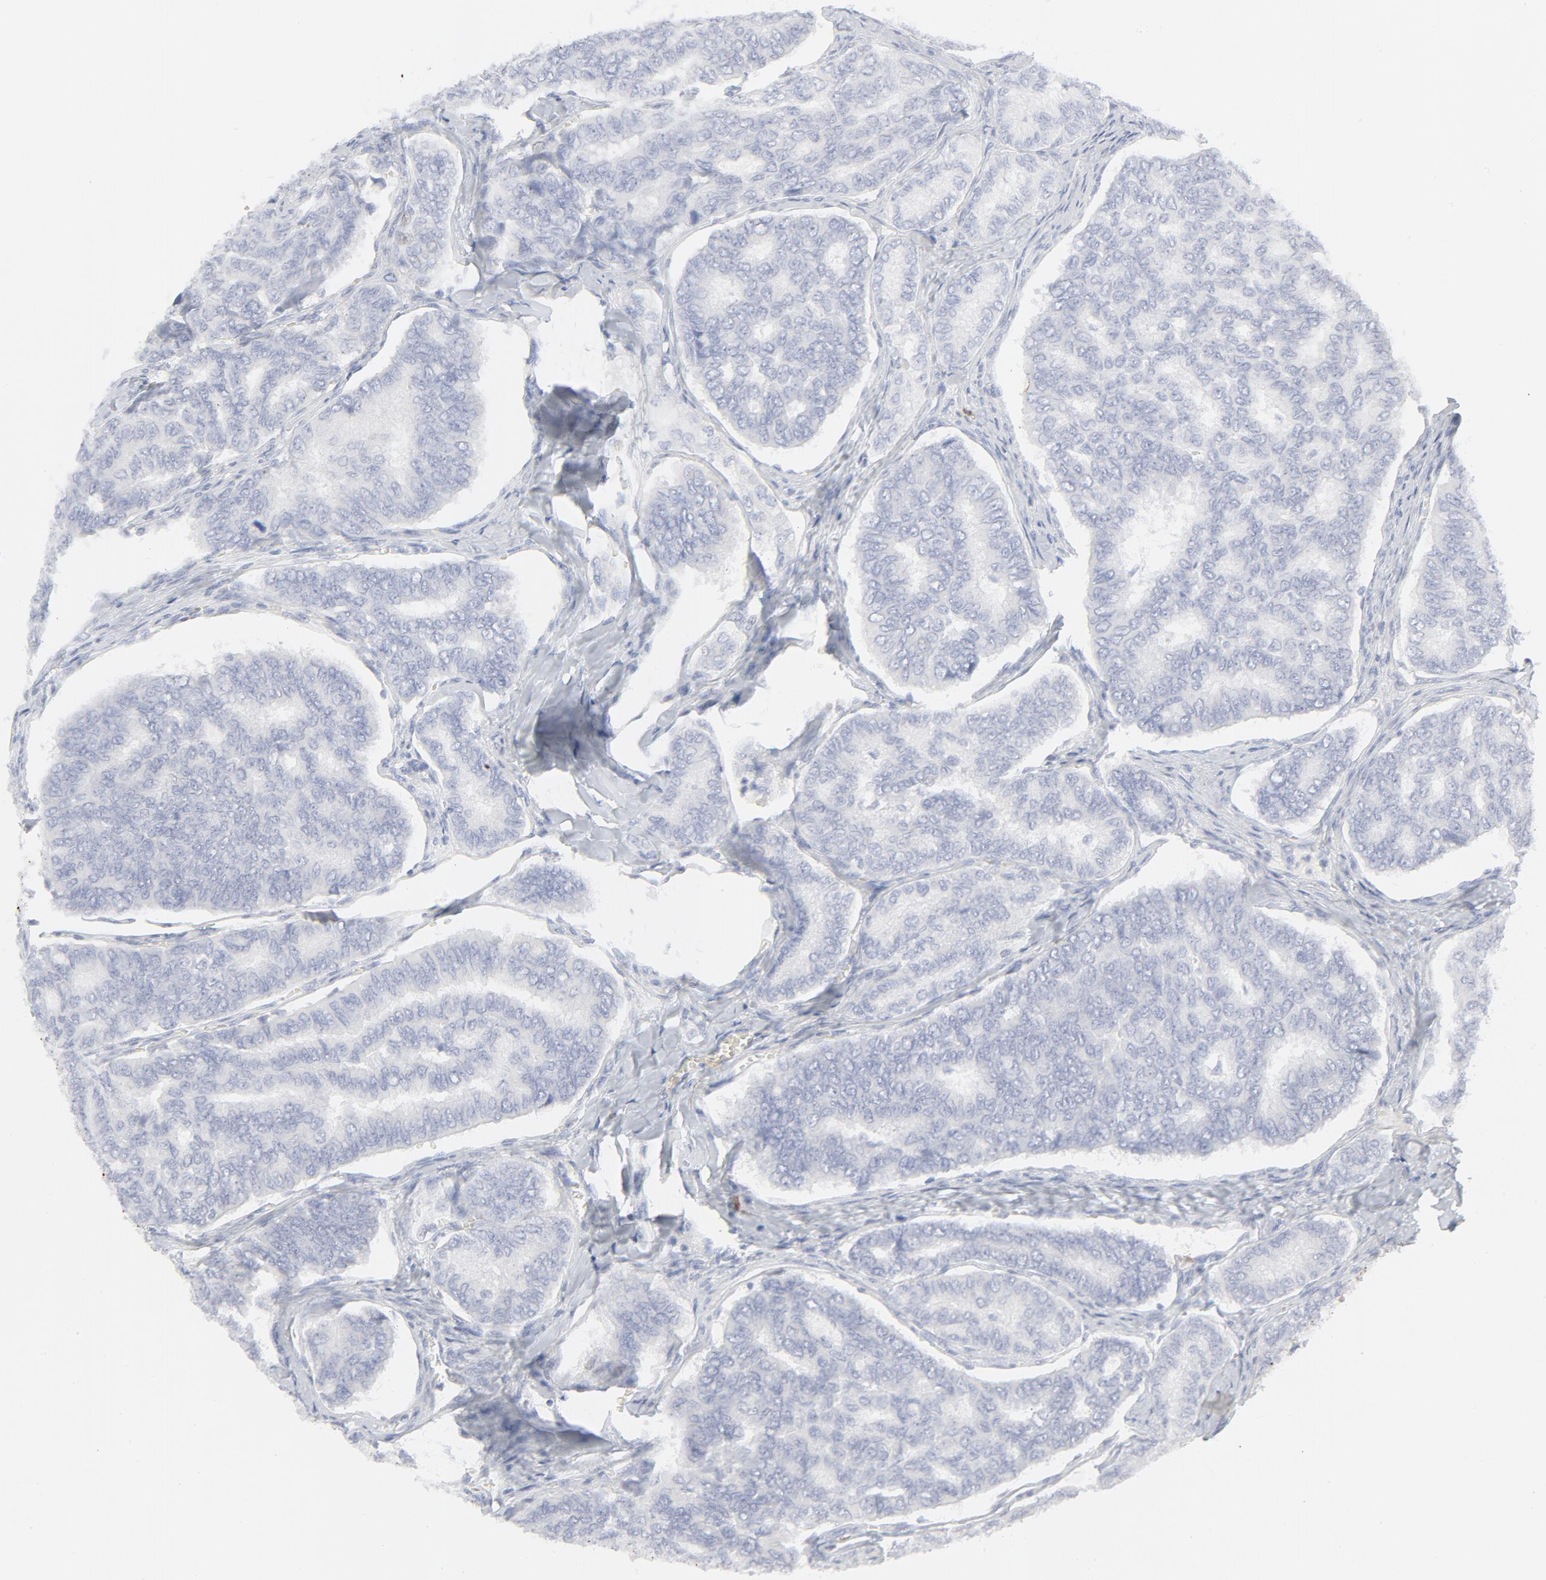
{"staining": {"intensity": "negative", "quantity": "none", "location": "none"}, "tissue": "thyroid cancer", "cell_type": "Tumor cells", "image_type": "cancer", "snomed": [{"axis": "morphology", "description": "Papillary adenocarcinoma, NOS"}, {"axis": "topography", "description": "Thyroid gland"}], "caption": "DAB immunohistochemical staining of thyroid papillary adenocarcinoma shows no significant expression in tumor cells.", "gene": "CCR7", "patient": {"sex": "female", "age": 35}}